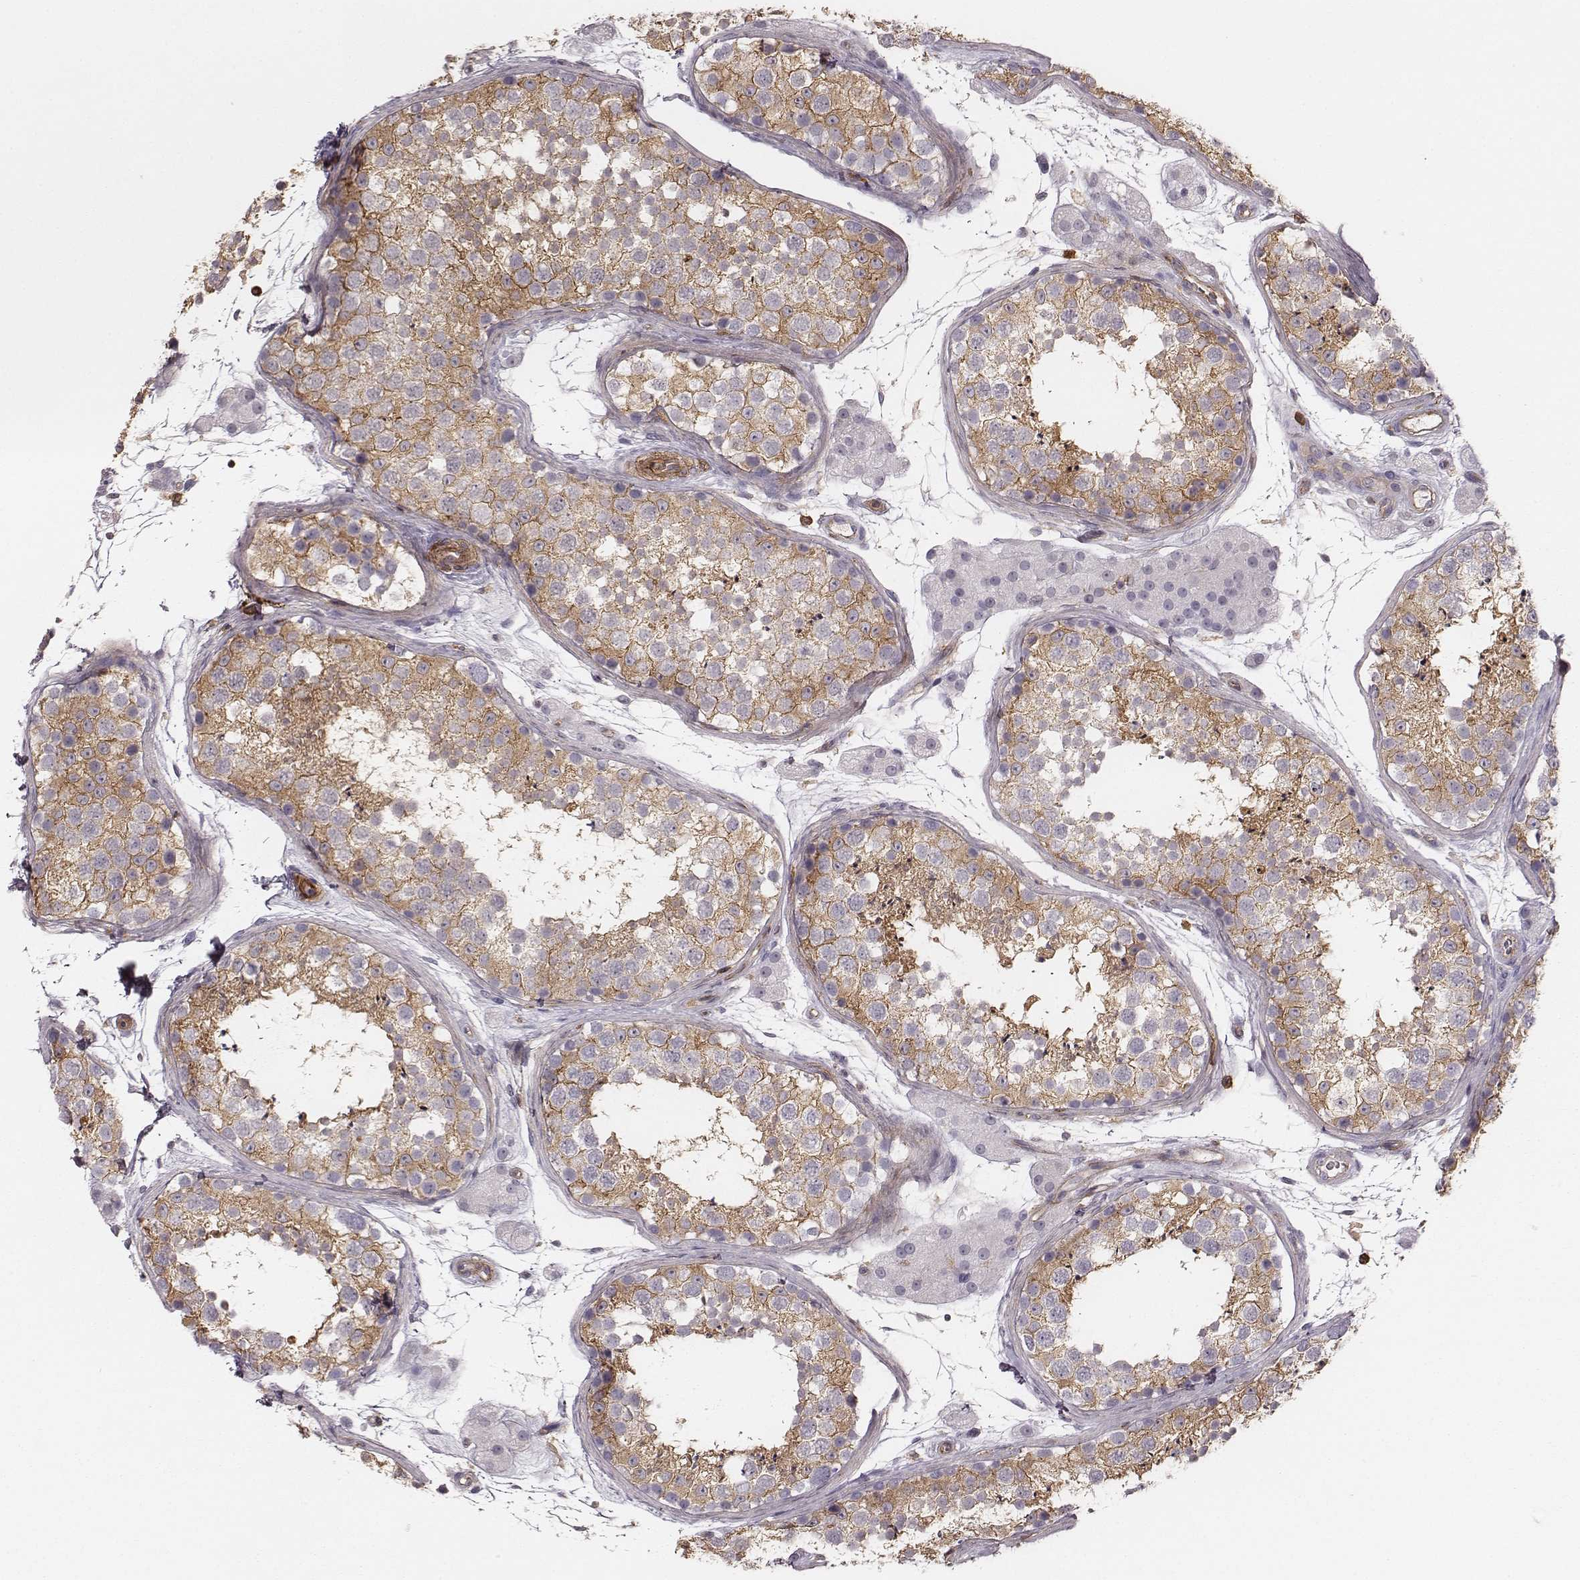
{"staining": {"intensity": "moderate", "quantity": ">75%", "location": "cytoplasmic/membranous"}, "tissue": "testis", "cell_type": "Cells in seminiferous ducts", "image_type": "normal", "snomed": [{"axis": "morphology", "description": "Normal tissue, NOS"}, {"axis": "topography", "description": "Testis"}], "caption": "Immunohistochemistry photomicrograph of normal testis: testis stained using immunohistochemistry (IHC) exhibits medium levels of moderate protein expression localized specifically in the cytoplasmic/membranous of cells in seminiferous ducts, appearing as a cytoplasmic/membranous brown color.", "gene": "ZYX", "patient": {"sex": "male", "age": 41}}